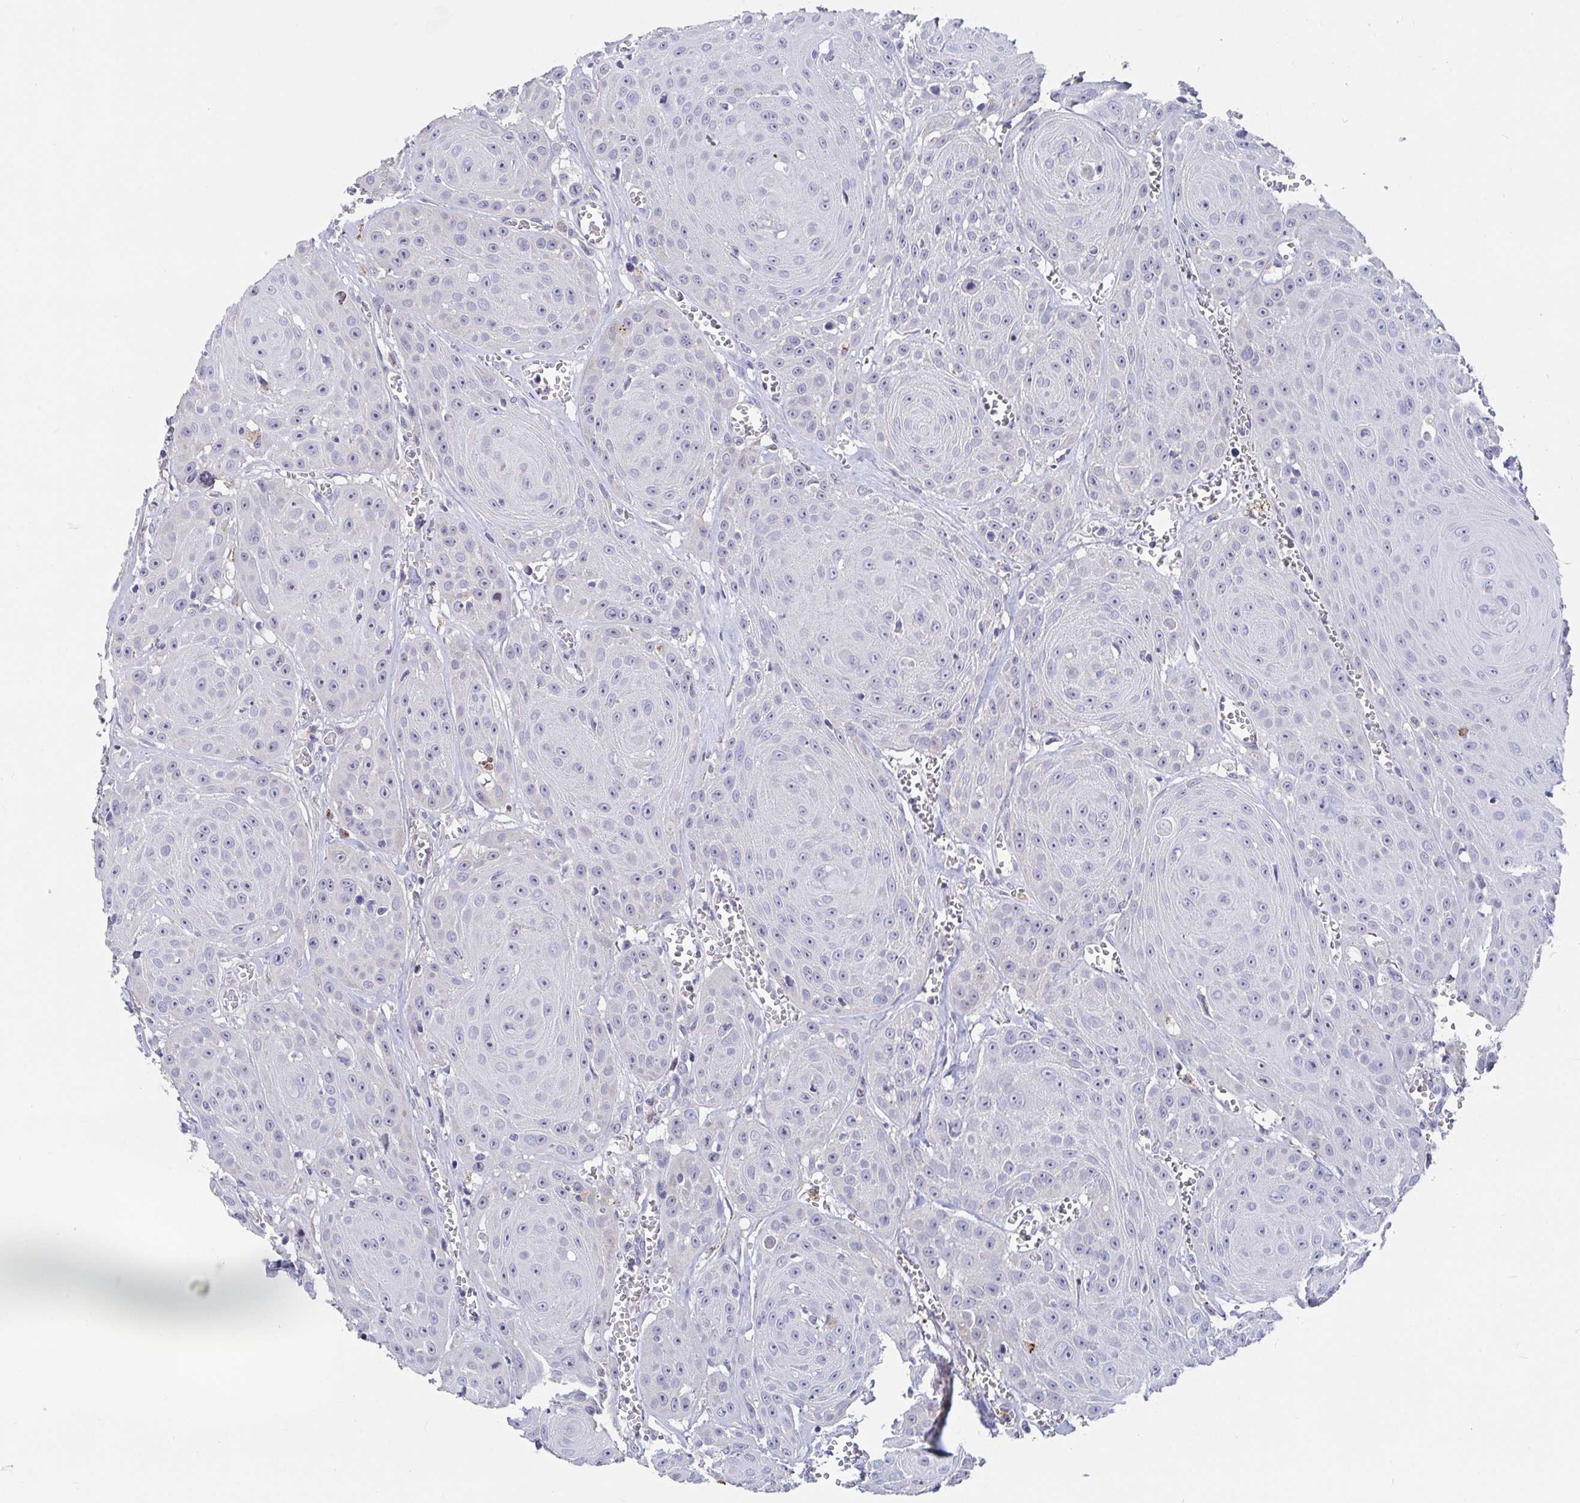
{"staining": {"intensity": "negative", "quantity": "none", "location": "none"}, "tissue": "head and neck cancer", "cell_type": "Tumor cells", "image_type": "cancer", "snomed": [{"axis": "morphology", "description": "Squamous cell carcinoma, NOS"}, {"axis": "topography", "description": "Oral tissue"}, {"axis": "topography", "description": "Head-Neck"}], "caption": "Immunohistochemistry image of neoplastic tissue: head and neck cancer stained with DAB shows no significant protein positivity in tumor cells. (DAB immunohistochemistry (IHC), high magnification).", "gene": "FAM156B", "patient": {"sex": "male", "age": 81}}